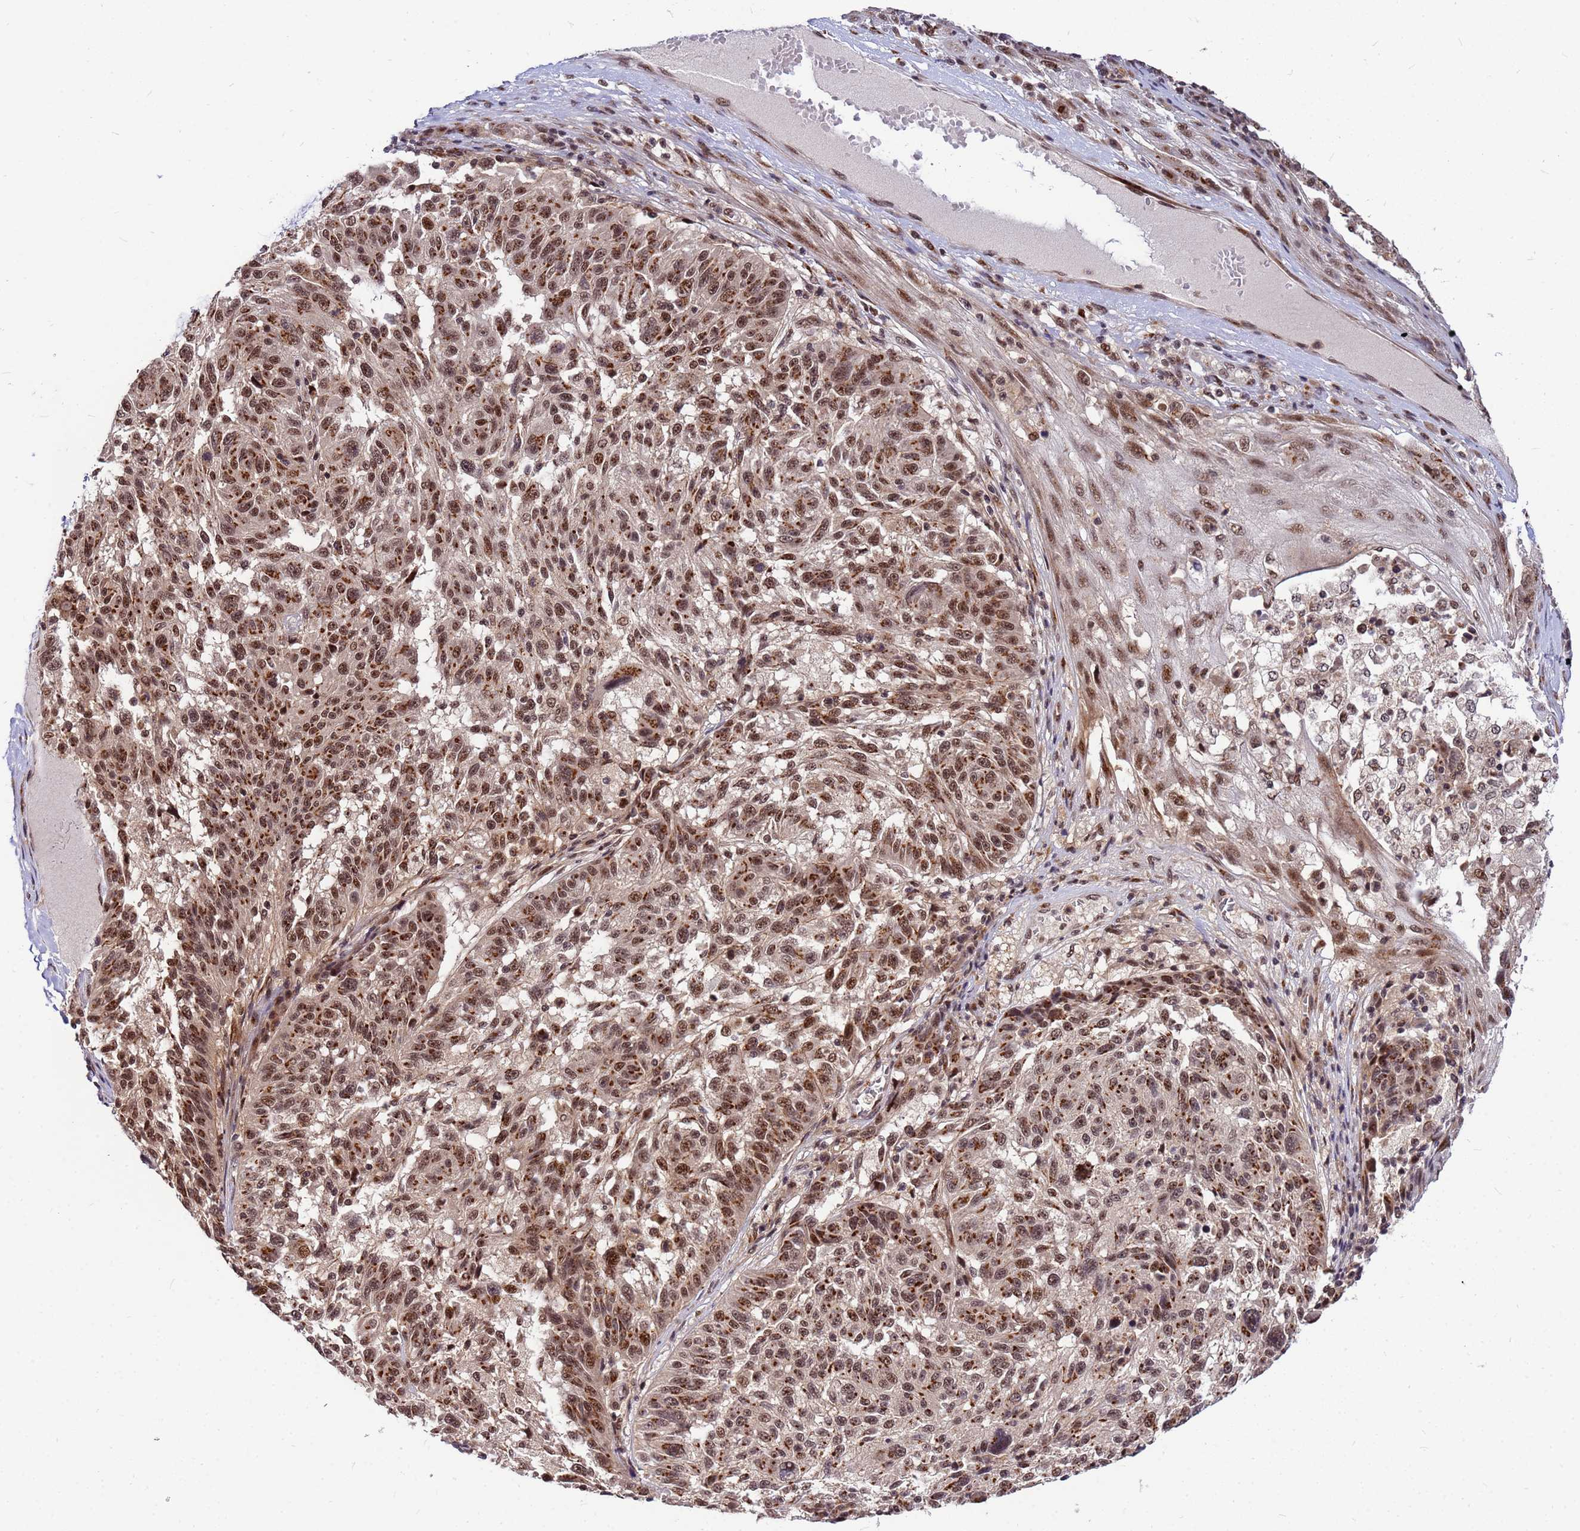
{"staining": {"intensity": "strong", "quantity": ">75%", "location": "cytoplasmic/membranous,nuclear"}, "tissue": "melanoma", "cell_type": "Tumor cells", "image_type": "cancer", "snomed": [{"axis": "morphology", "description": "Malignant melanoma, NOS"}, {"axis": "topography", "description": "Skin"}], "caption": "Tumor cells display high levels of strong cytoplasmic/membranous and nuclear staining in approximately >75% of cells in human melanoma. The staining is performed using DAB brown chromogen to label protein expression. The nuclei are counter-stained blue using hematoxylin.", "gene": "NCBP2", "patient": {"sex": "male", "age": 53}}